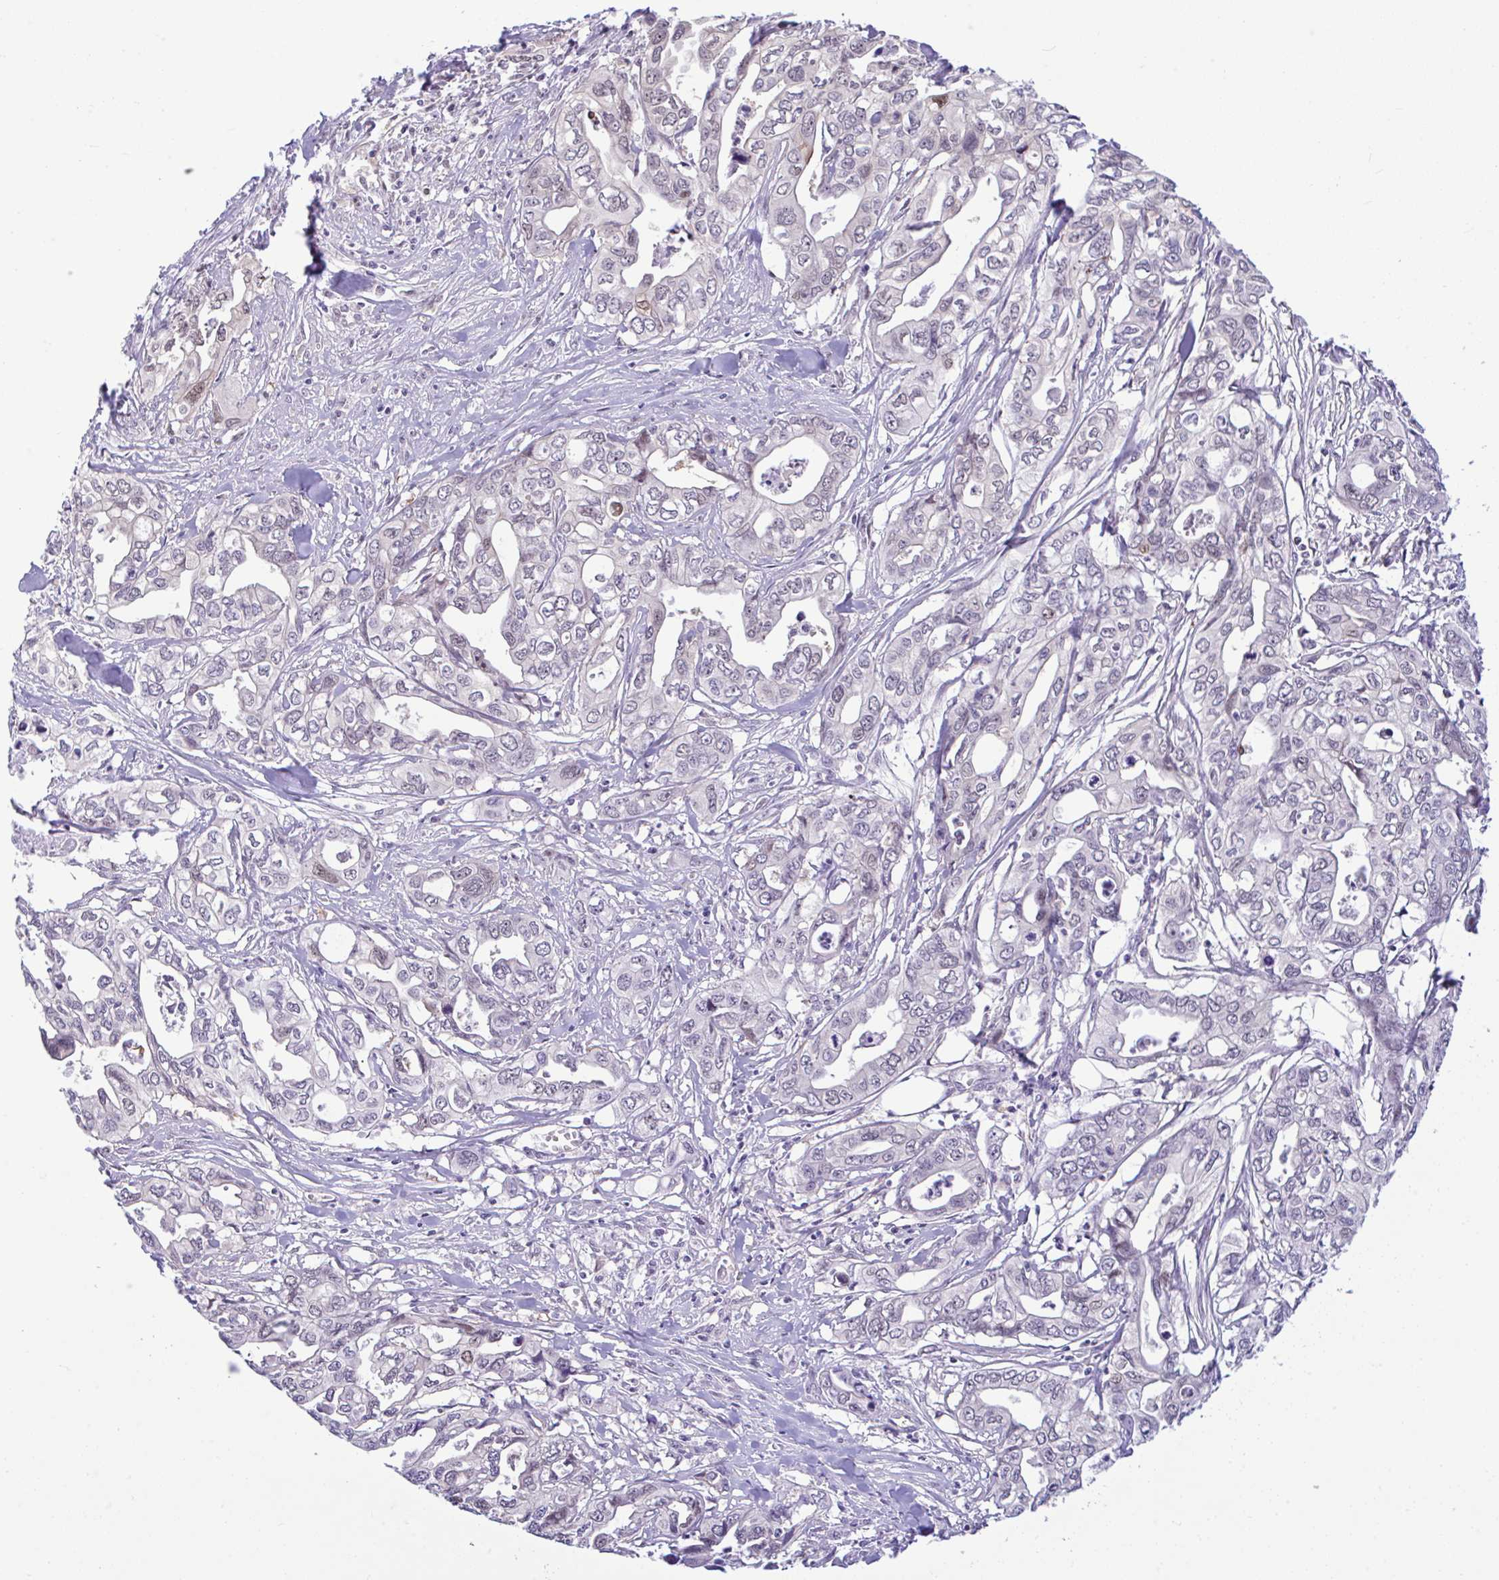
{"staining": {"intensity": "weak", "quantity": "<25%", "location": "nuclear"}, "tissue": "pancreatic cancer", "cell_type": "Tumor cells", "image_type": "cancer", "snomed": [{"axis": "morphology", "description": "Adenocarcinoma, NOS"}, {"axis": "topography", "description": "Pancreas"}], "caption": "Tumor cells are negative for brown protein staining in pancreatic cancer (adenocarcinoma).", "gene": "ZNF485", "patient": {"sex": "male", "age": 68}}